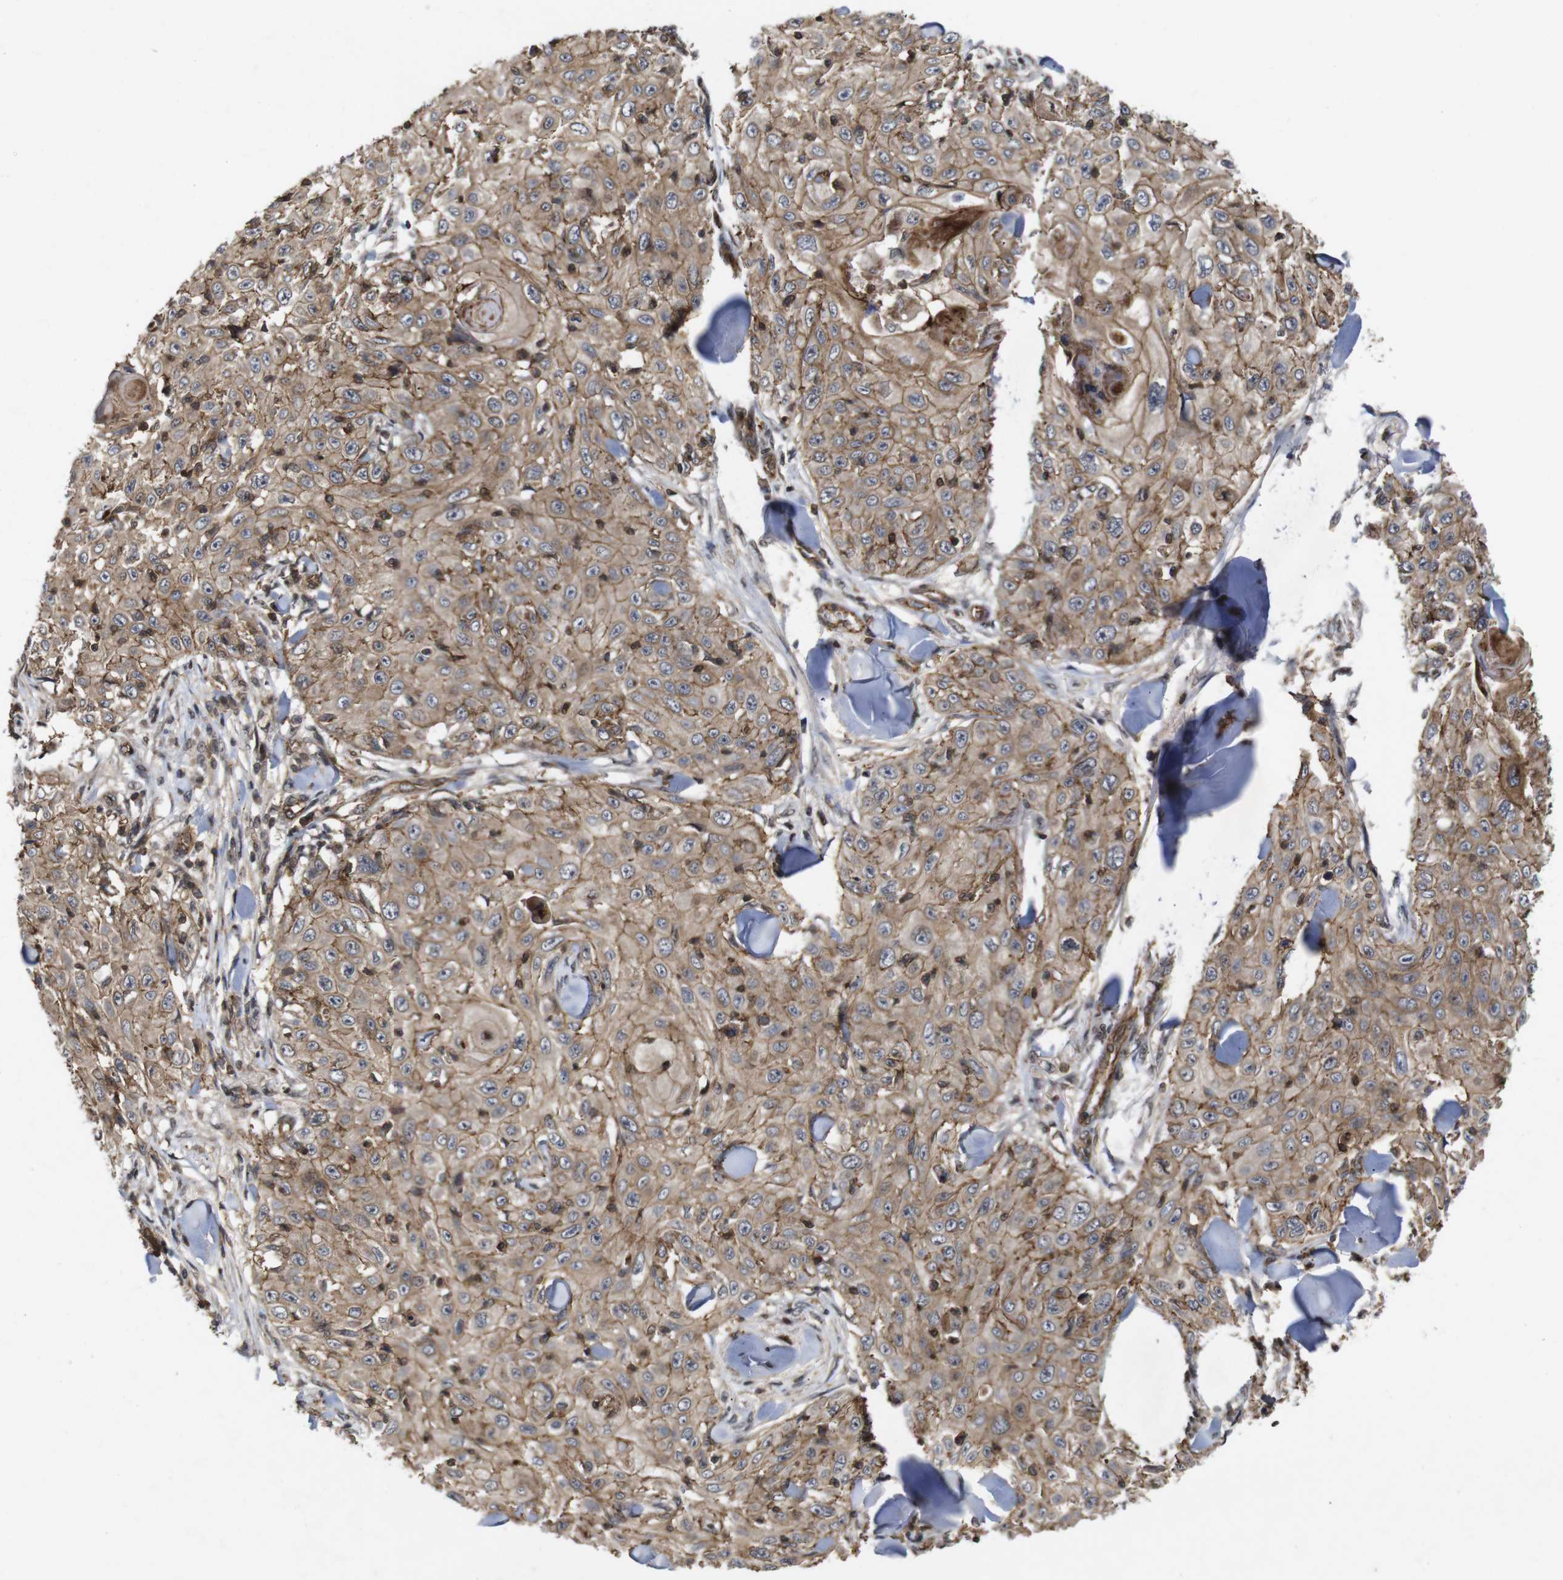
{"staining": {"intensity": "moderate", "quantity": ">75%", "location": "cytoplasmic/membranous"}, "tissue": "skin cancer", "cell_type": "Tumor cells", "image_type": "cancer", "snomed": [{"axis": "morphology", "description": "Squamous cell carcinoma, NOS"}, {"axis": "topography", "description": "Skin"}], "caption": "This is an image of IHC staining of squamous cell carcinoma (skin), which shows moderate positivity in the cytoplasmic/membranous of tumor cells.", "gene": "NANOS1", "patient": {"sex": "male", "age": 86}}